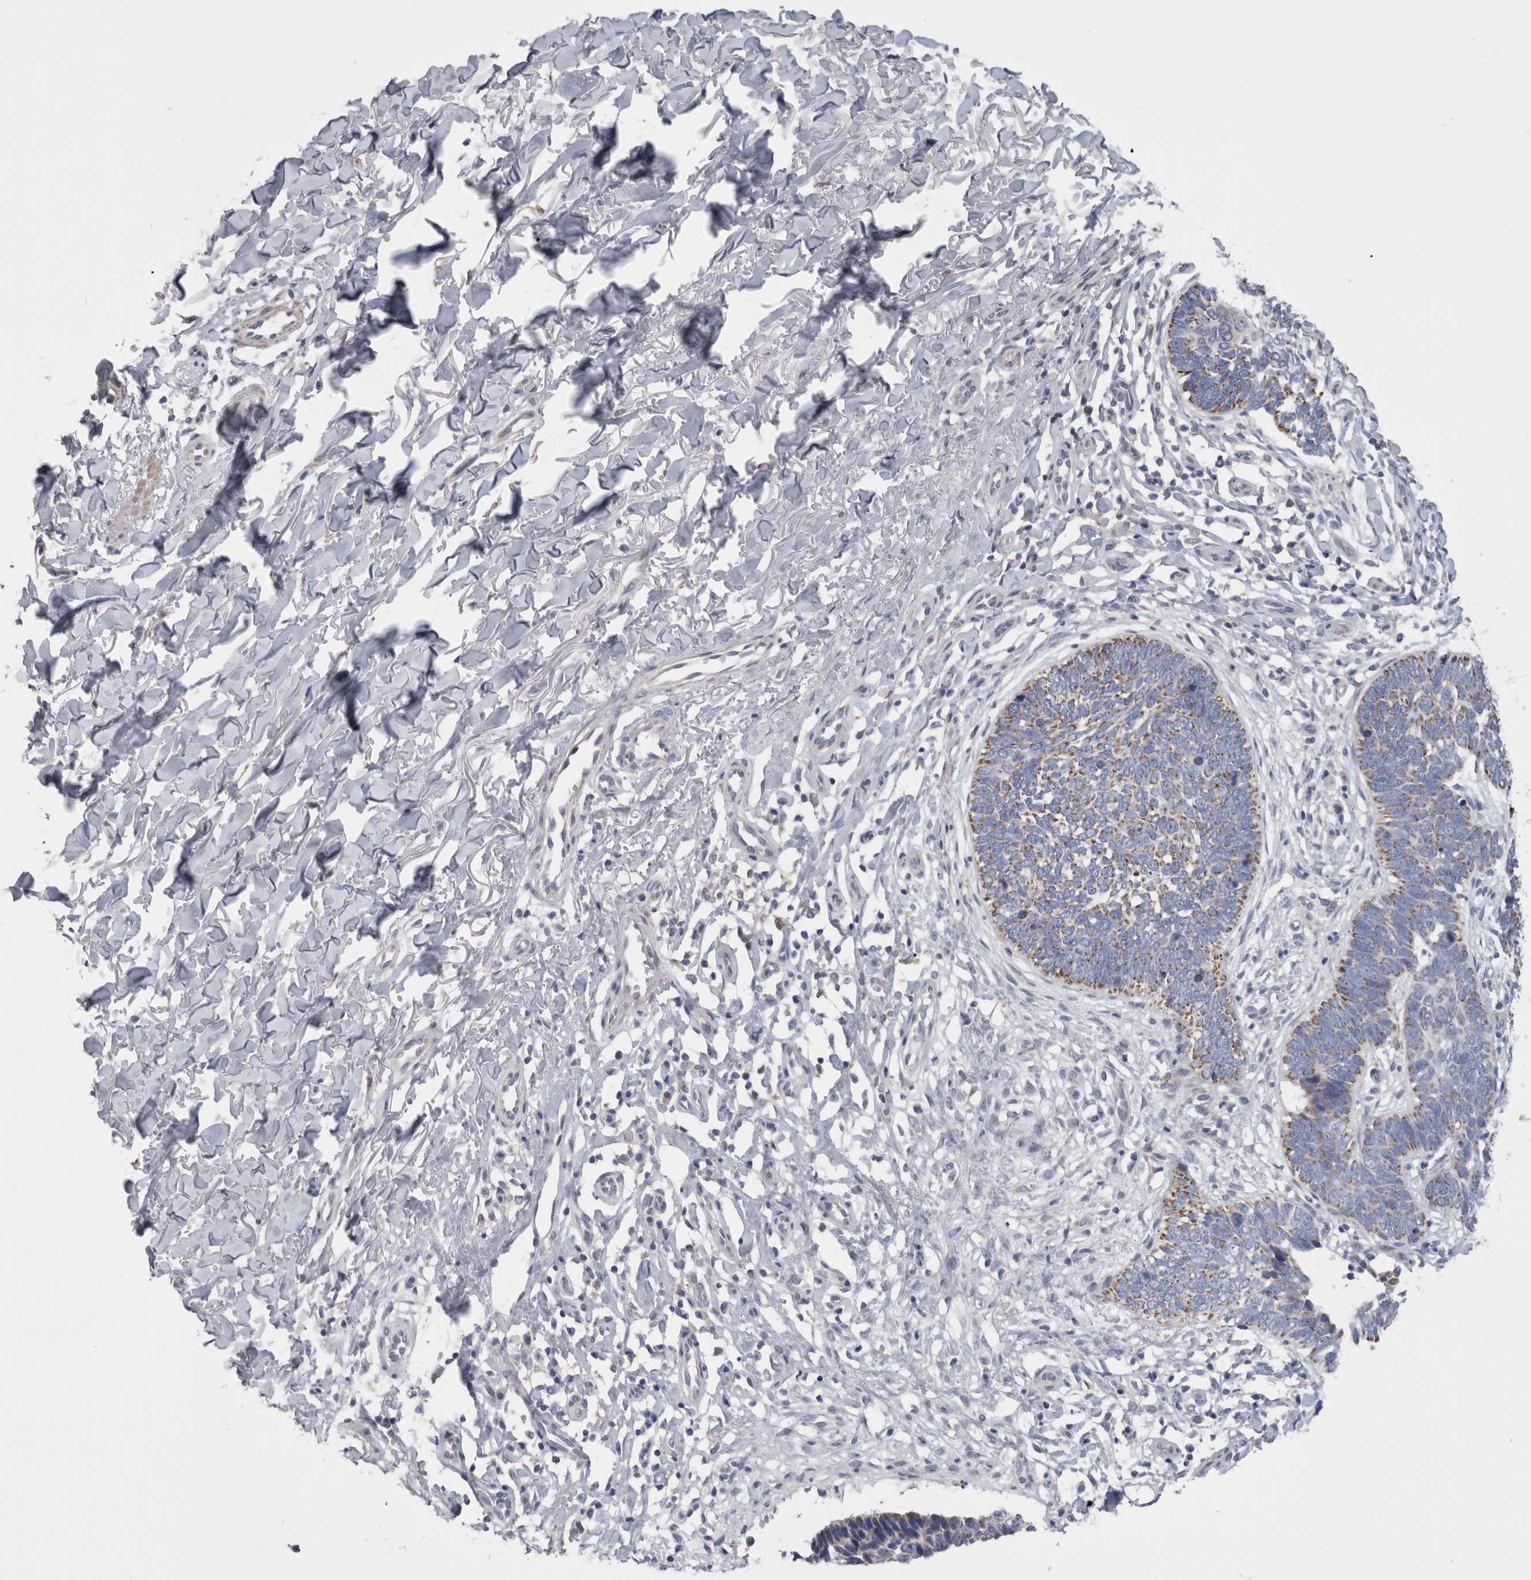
{"staining": {"intensity": "moderate", "quantity": "25%-75%", "location": "cytoplasmic/membranous"}, "tissue": "skin cancer", "cell_type": "Tumor cells", "image_type": "cancer", "snomed": [{"axis": "morphology", "description": "Normal tissue, NOS"}, {"axis": "morphology", "description": "Basal cell carcinoma"}, {"axis": "topography", "description": "Skin"}], "caption": "The immunohistochemical stain labels moderate cytoplasmic/membranous staining in tumor cells of skin basal cell carcinoma tissue.", "gene": "GDAP1", "patient": {"sex": "male", "age": 77}}